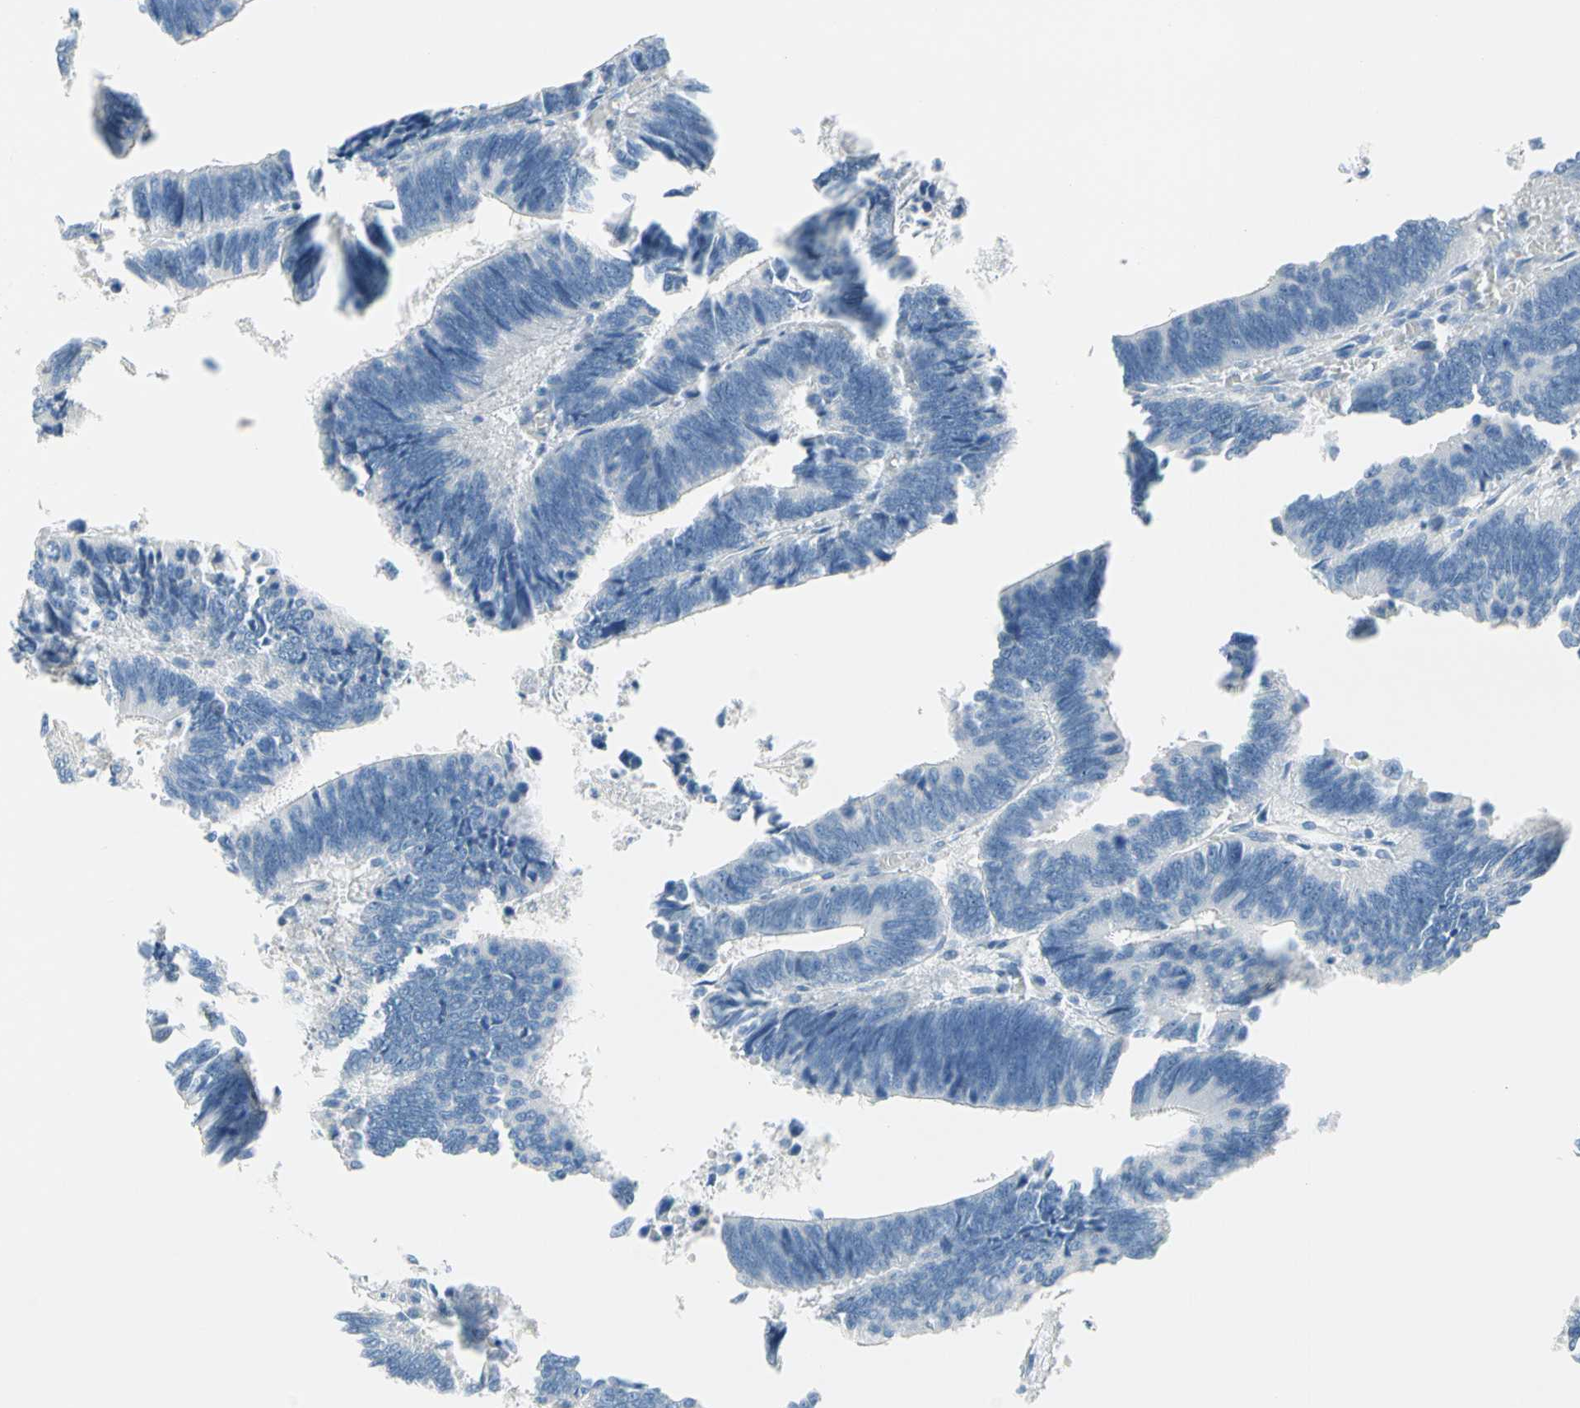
{"staining": {"intensity": "negative", "quantity": "none", "location": "none"}, "tissue": "colorectal cancer", "cell_type": "Tumor cells", "image_type": "cancer", "snomed": [{"axis": "morphology", "description": "Adenocarcinoma, NOS"}, {"axis": "topography", "description": "Colon"}], "caption": "Human colorectal cancer (adenocarcinoma) stained for a protein using immunohistochemistry demonstrates no staining in tumor cells.", "gene": "STK40", "patient": {"sex": "male", "age": 72}}